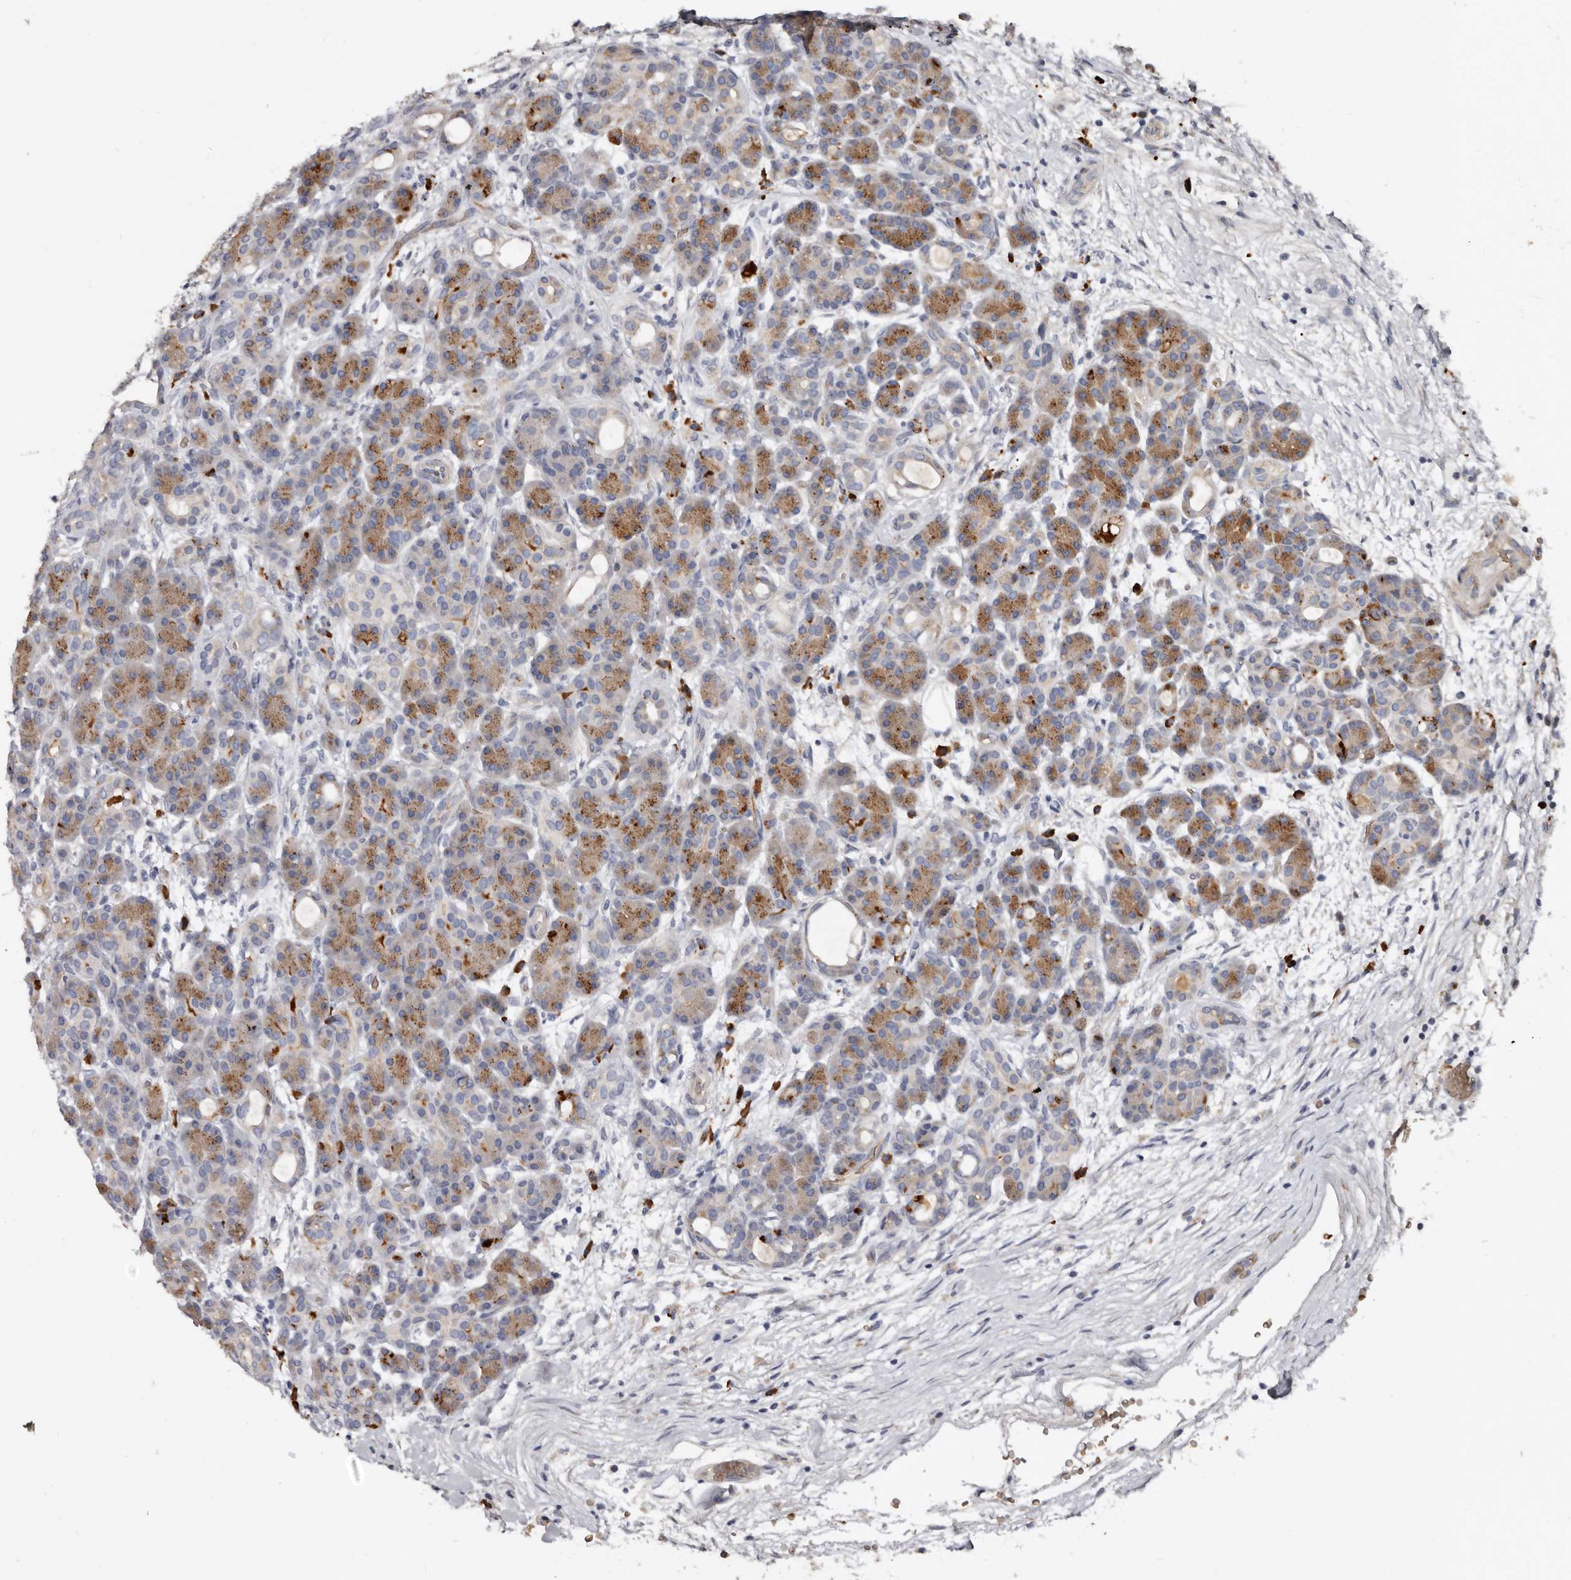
{"staining": {"intensity": "moderate", "quantity": "25%-75%", "location": "cytoplasmic/membranous"}, "tissue": "pancreas", "cell_type": "Exocrine glandular cells", "image_type": "normal", "snomed": [{"axis": "morphology", "description": "Normal tissue, NOS"}, {"axis": "topography", "description": "Pancreas"}], "caption": "Immunohistochemical staining of unremarkable pancreas reveals medium levels of moderate cytoplasmic/membranous staining in about 25%-75% of exocrine glandular cells. (DAB IHC, brown staining for protein, blue staining for nuclei).", "gene": "SPTA1", "patient": {"sex": "male", "age": 63}}